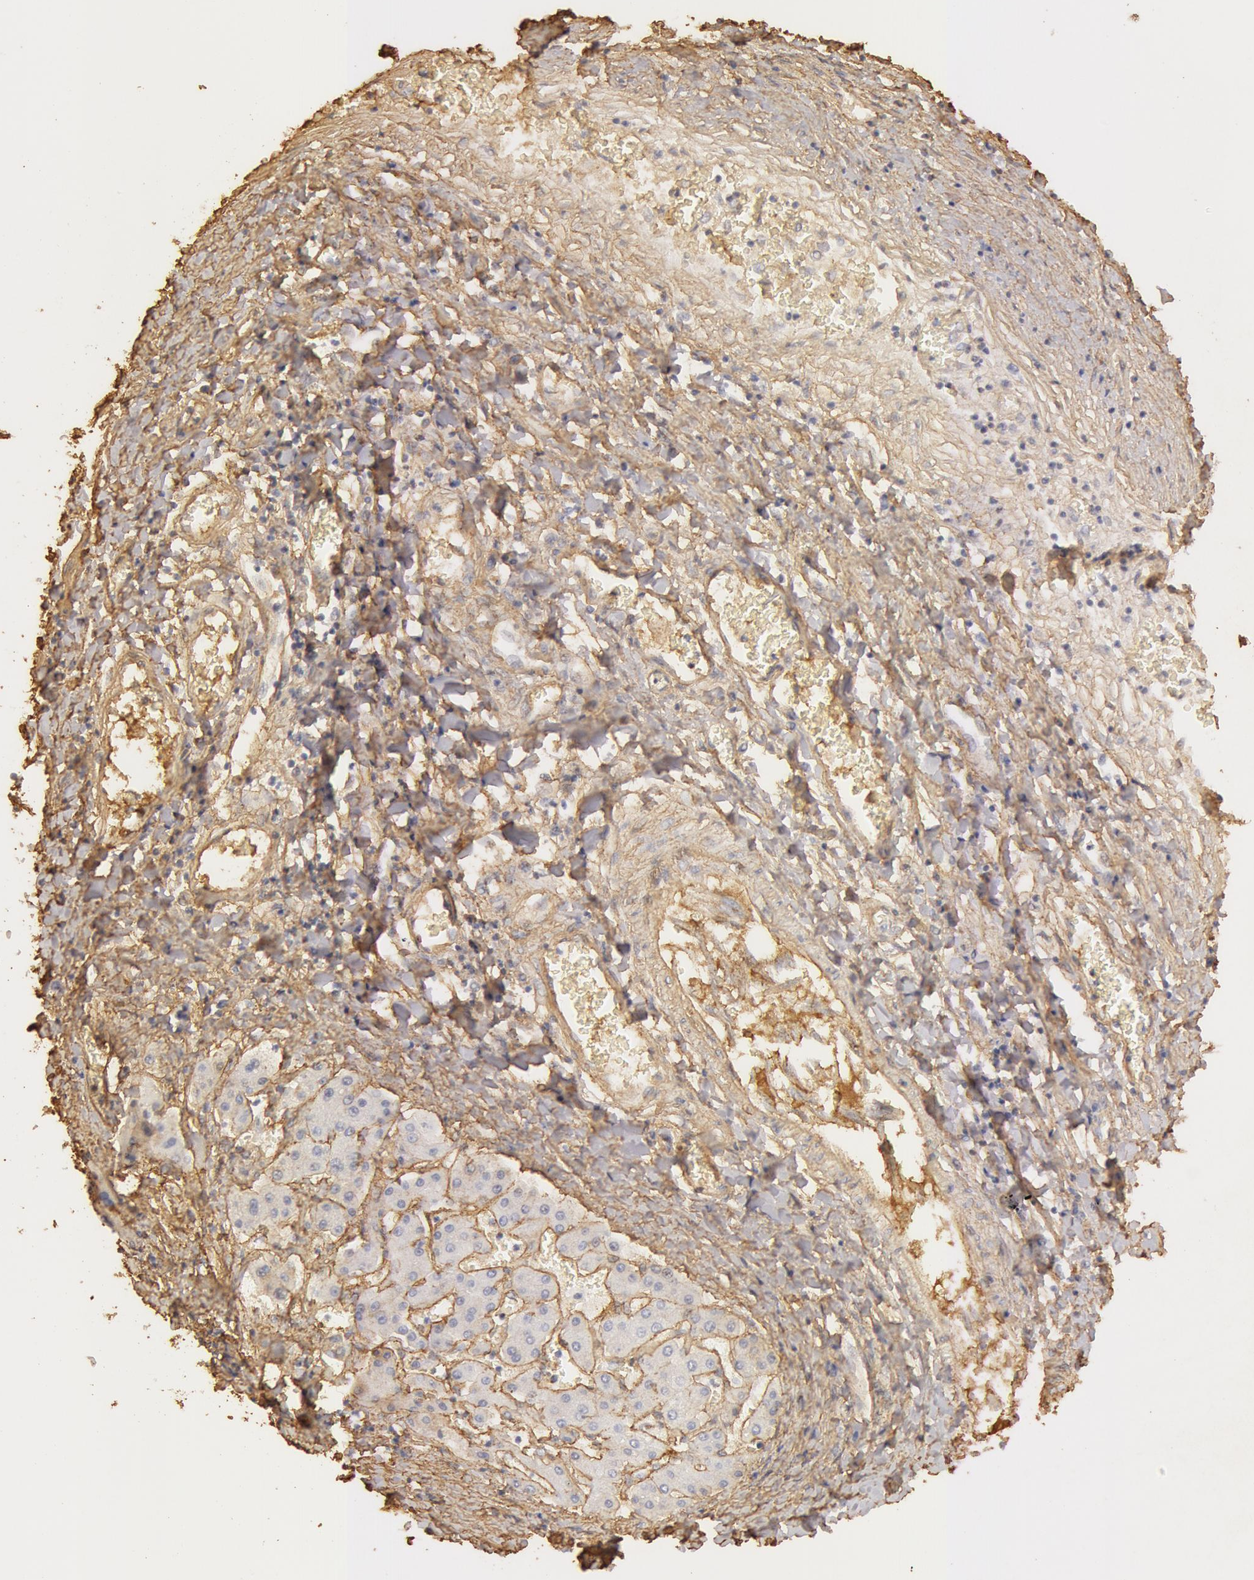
{"staining": {"intensity": "weak", "quantity": "<25%", "location": "cytoplasmic/membranous"}, "tissue": "liver cancer", "cell_type": "Tumor cells", "image_type": "cancer", "snomed": [{"axis": "morphology", "description": "Carcinoma, Hepatocellular, NOS"}, {"axis": "topography", "description": "Liver"}], "caption": "High magnification brightfield microscopy of liver cancer stained with DAB (3,3'-diaminobenzidine) (brown) and counterstained with hematoxylin (blue): tumor cells show no significant staining. The staining is performed using DAB (3,3'-diaminobenzidine) brown chromogen with nuclei counter-stained in using hematoxylin.", "gene": "COL4A1", "patient": {"sex": "male", "age": 24}}